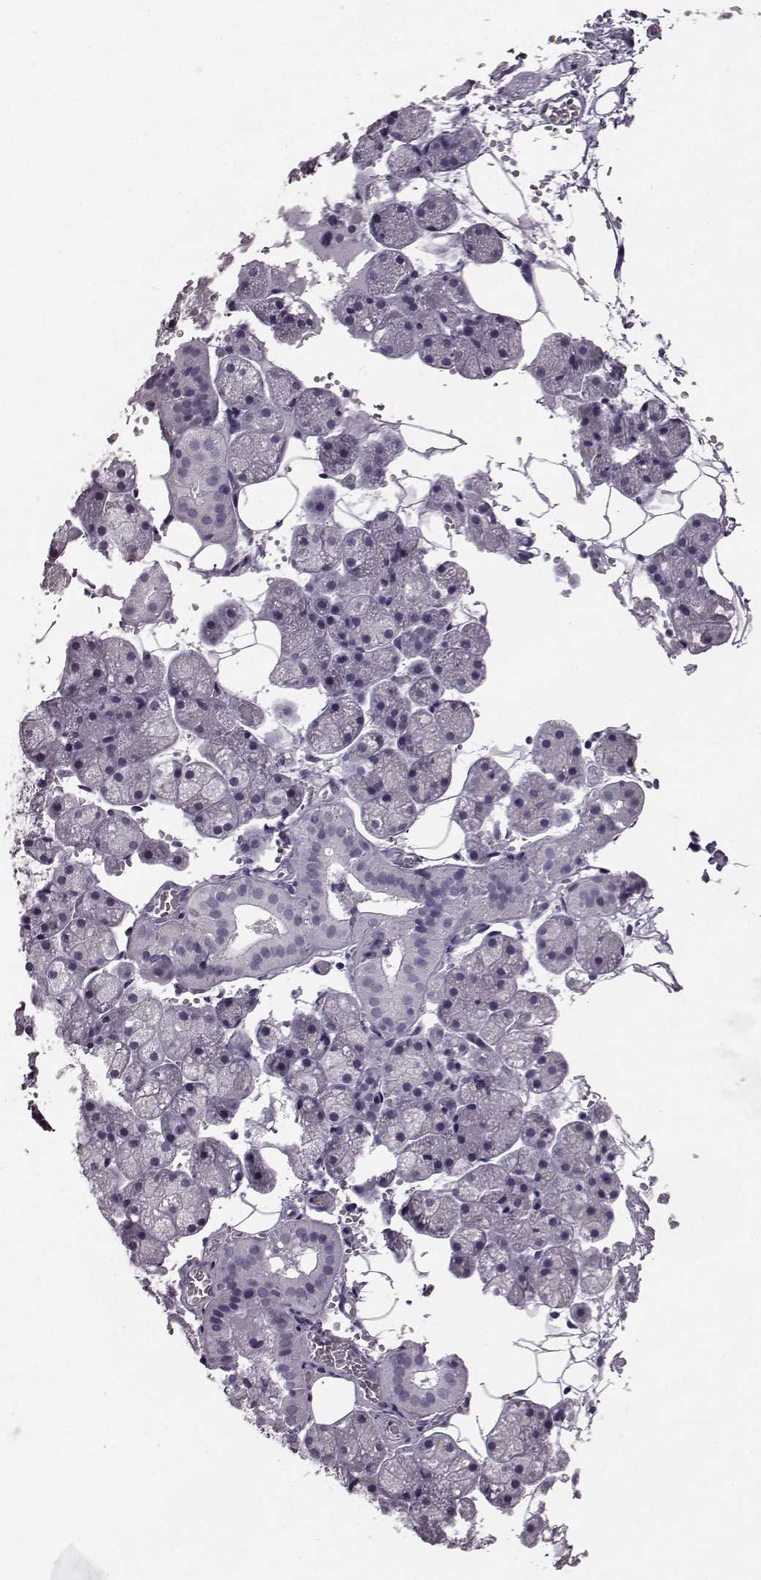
{"staining": {"intensity": "negative", "quantity": "none", "location": "none"}, "tissue": "salivary gland", "cell_type": "Glandular cells", "image_type": "normal", "snomed": [{"axis": "morphology", "description": "Normal tissue, NOS"}, {"axis": "topography", "description": "Salivary gland"}], "caption": "Immunohistochemistry histopathology image of normal salivary gland stained for a protein (brown), which reveals no staining in glandular cells.", "gene": "JSRP1", "patient": {"sex": "male", "age": 38}}